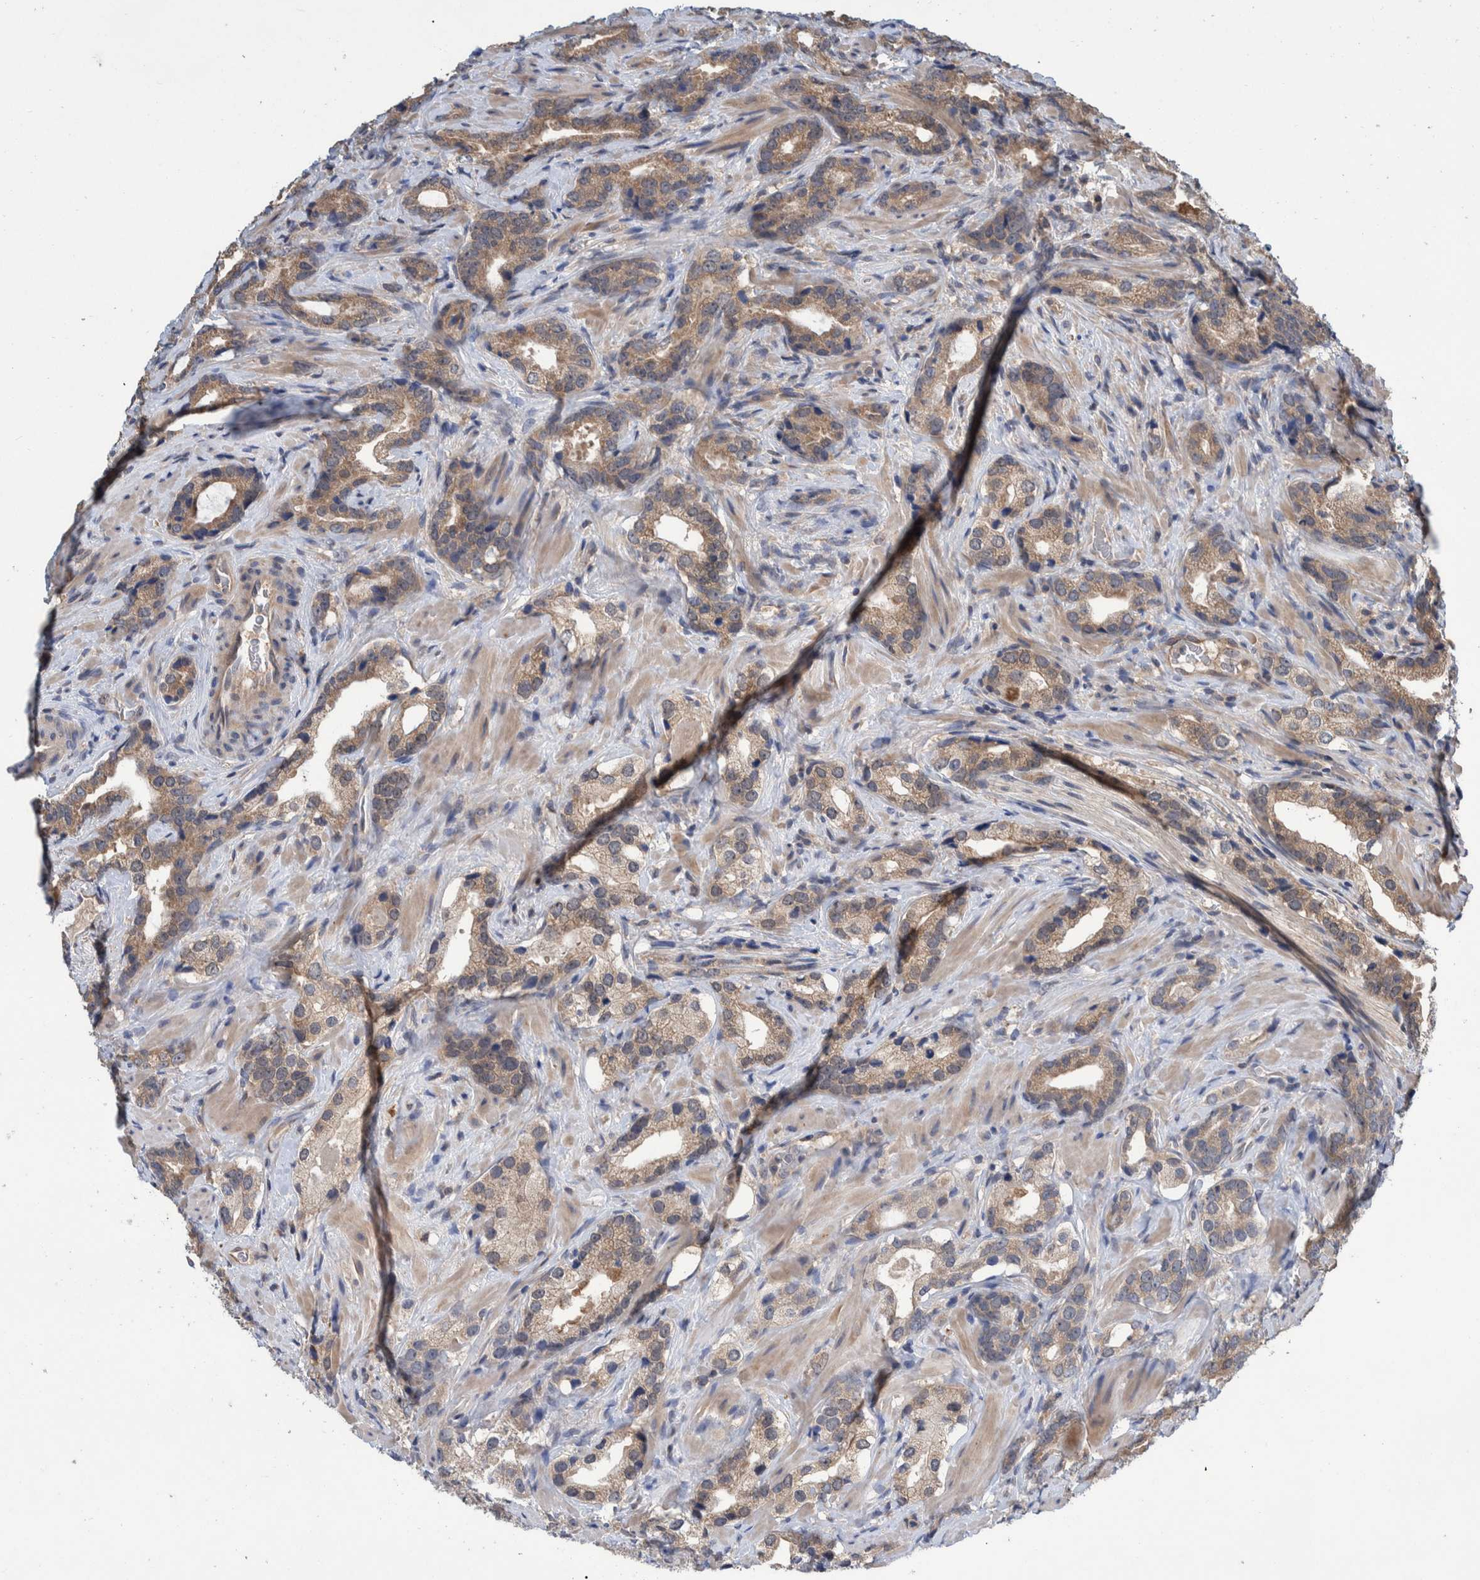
{"staining": {"intensity": "weak", "quantity": ">75%", "location": "cytoplasmic/membranous"}, "tissue": "prostate cancer", "cell_type": "Tumor cells", "image_type": "cancer", "snomed": [{"axis": "morphology", "description": "Adenocarcinoma, High grade"}, {"axis": "topography", "description": "Prostate"}], "caption": "A histopathology image showing weak cytoplasmic/membranous positivity in about >75% of tumor cells in prostate adenocarcinoma (high-grade), as visualized by brown immunohistochemical staining.", "gene": "PLPBP", "patient": {"sex": "male", "age": 63}}